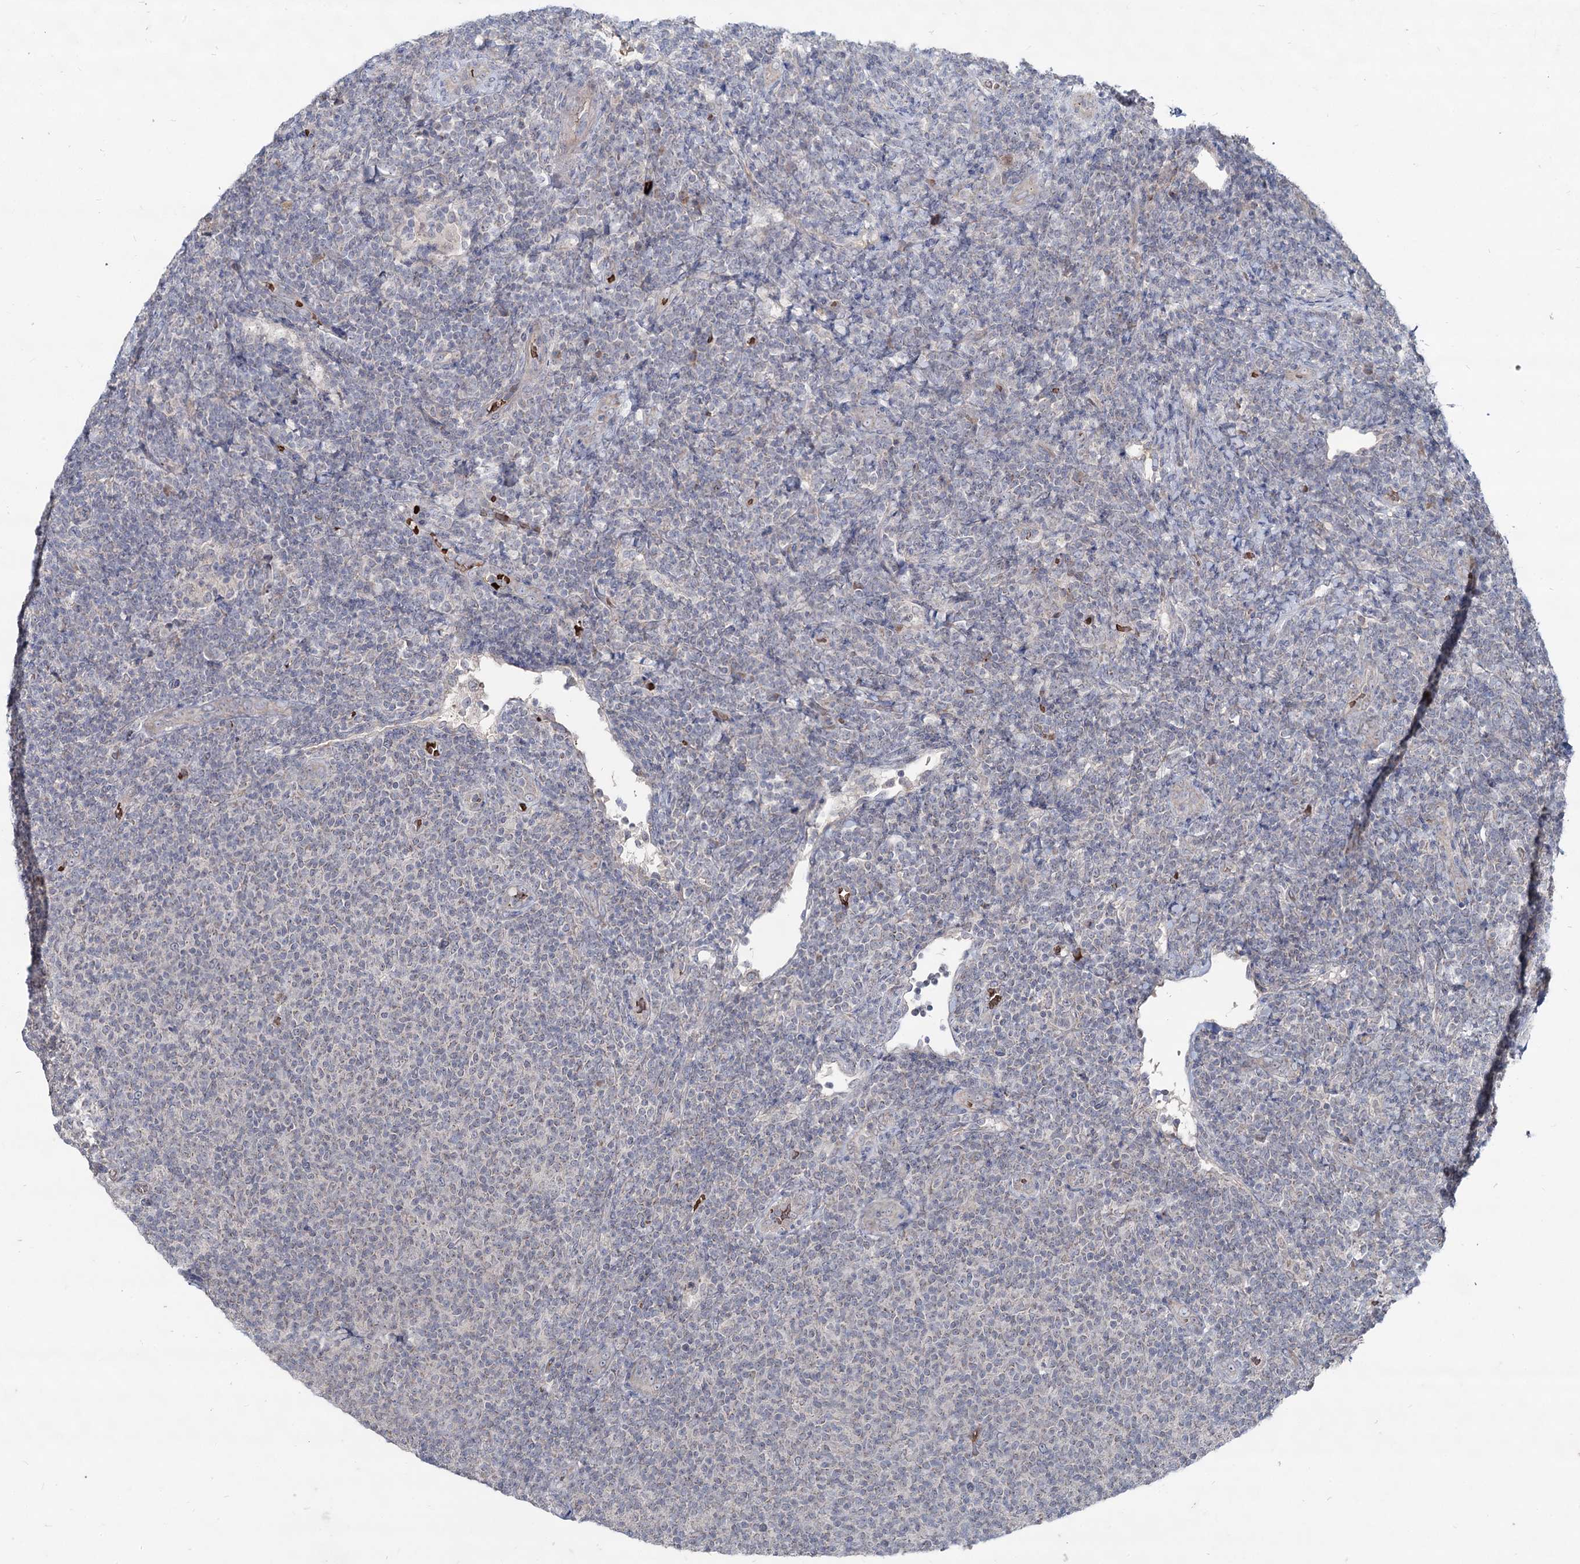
{"staining": {"intensity": "negative", "quantity": "none", "location": "none"}, "tissue": "lymphoma", "cell_type": "Tumor cells", "image_type": "cancer", "snomed": [{"axis": "morphology", "description": "Malignant lymphoma, non-Hodgkin's type, Low grade"}, {"axis": "topography", "description": "Lymph node"}], "caption": "High power microscopy image of an immunohistochemistry (IHC) image of malignant lymphoma, non-Hodgkin's type (low-grade), revealing no significant staining in tumor cells.", "gene": "RNF6", "patient": {"sex": "male", "age": 66}}